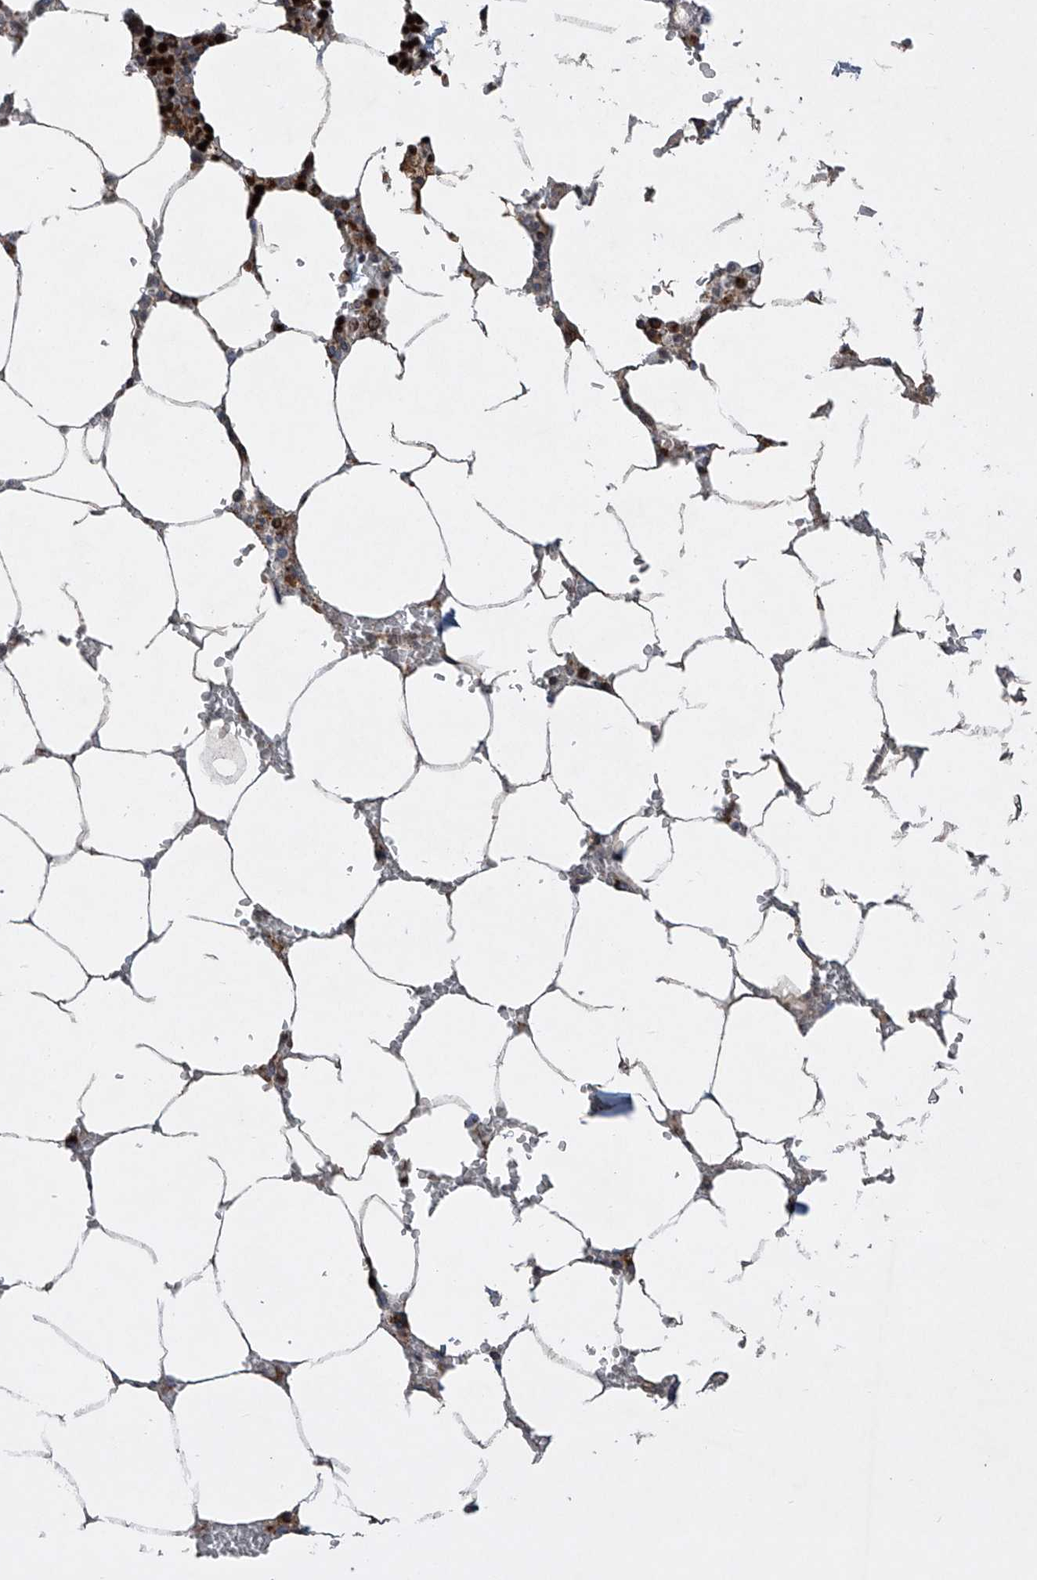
{"staining": {"intensity": "strong", "quantity": ">75%", "location": "nuclear"}, "tissue": "bone marrow", "cell_type": "Hematopoietic cells", "image_type": "normal", "snomed": [{"axis": "morphology", "description": "Normal tissue, NOS"}, {"axis": "topography", "description": "Bone marrow"}], "caption": "Immunohistochemical staining of unremarkable human bone marrow demonstrates strong nuclear protein expression in about >75% of hematopoietic cells. The staining was performed using DAB (3,3'-diaminobenzidine) to visualize the protein expression in brown, while the nuclei were stained in blue with hematoxylin (Magnification: 20x).", "gene": "STRADA", "patient": {"sex": "male", "age": 70}}